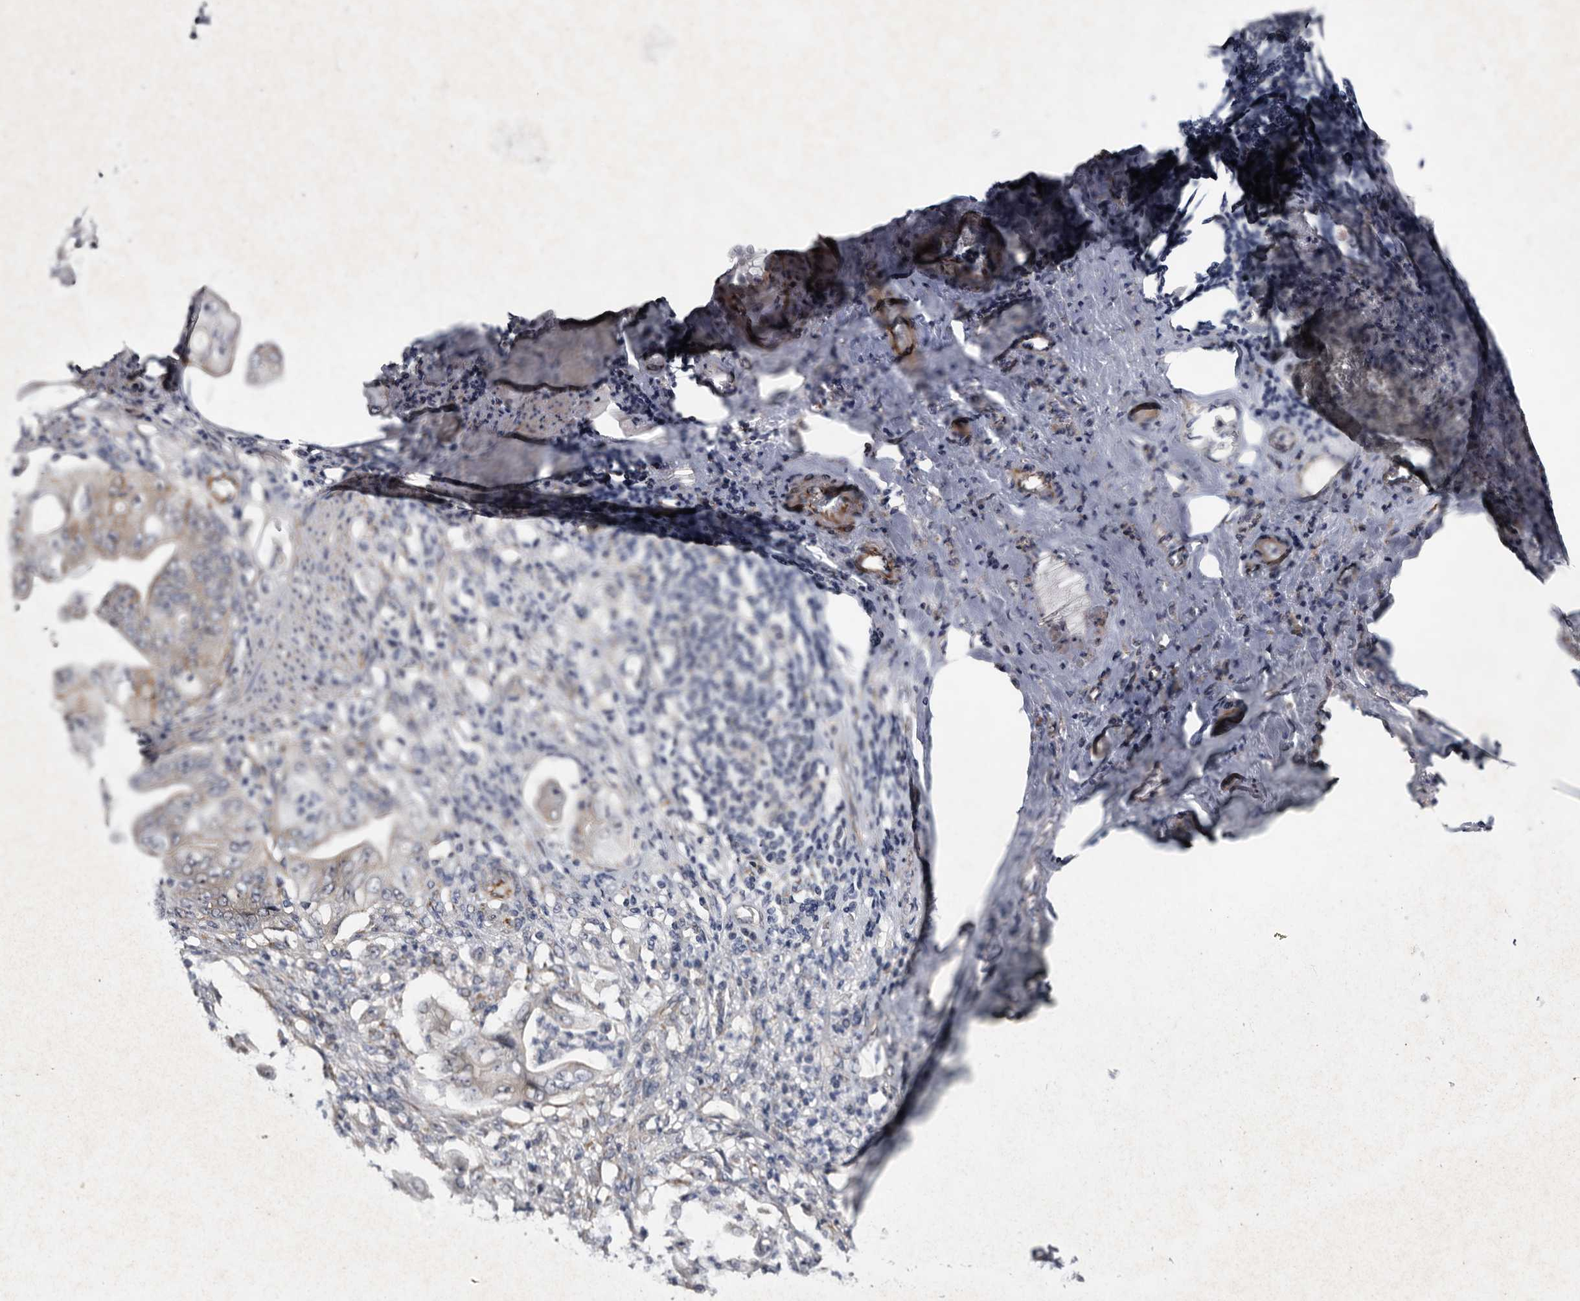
{"staining": {"intensity": "weak", "quantity": "<25%", "location": "cytoplasmic/membranous"}, "tissue": "stomach cancer", "cell_type": "Tumor cells", "image_type": "cancer", "snomed": [{"axis": "morphology", "description": "Adenocarcinoma, NOS"}, {"axis": "topography", "description": "Stomach"}], "caption": "Image shows no significant protein expression in tumor cells of stomach cancer.", "gene": "ARMCX2", "patient": {"sex": "female", "age": 73}}